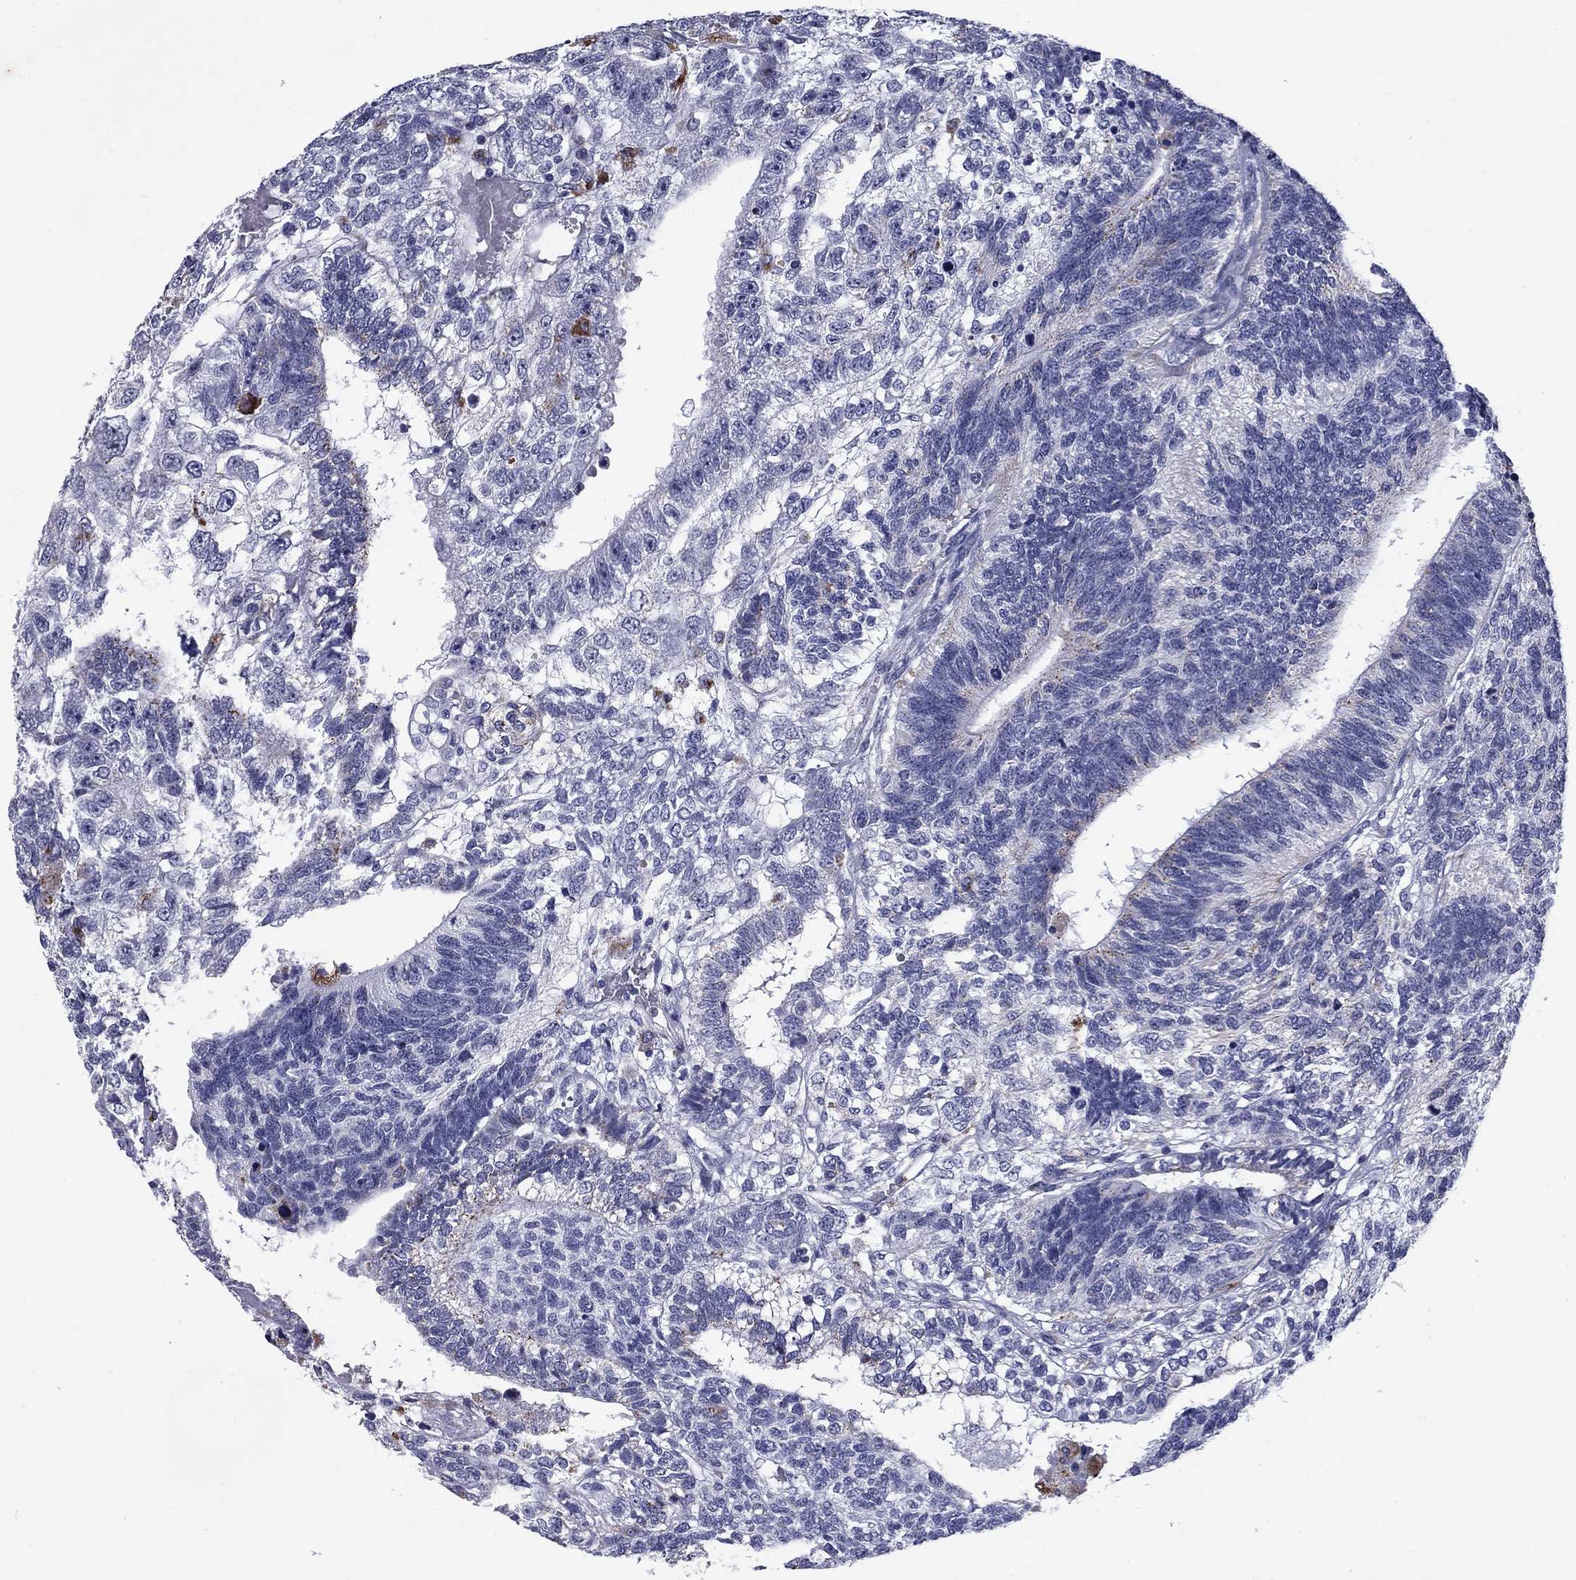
{"staining": {"intensity": "negative", "quantity": "none", "location": "none"}, "tissue": "testis cancer", "cell_type": "Tumor cells", "image_type": "cancer", "snomed": [{"axis": "morphology", "description": "Seminoma, NOS"}, {"axis": "morphology", "description": "Carcinoma, Embryonal, NOS"}, {"axis": "topography", "description": "Testis"}], "caption": "DAB immunohistochemical staining of human testis cancer (embryonal carcinoma) displays no significant positivity in tumor cells.", "gene": "MADCAM1", "patient": {"sex": "male", "age": 41}}